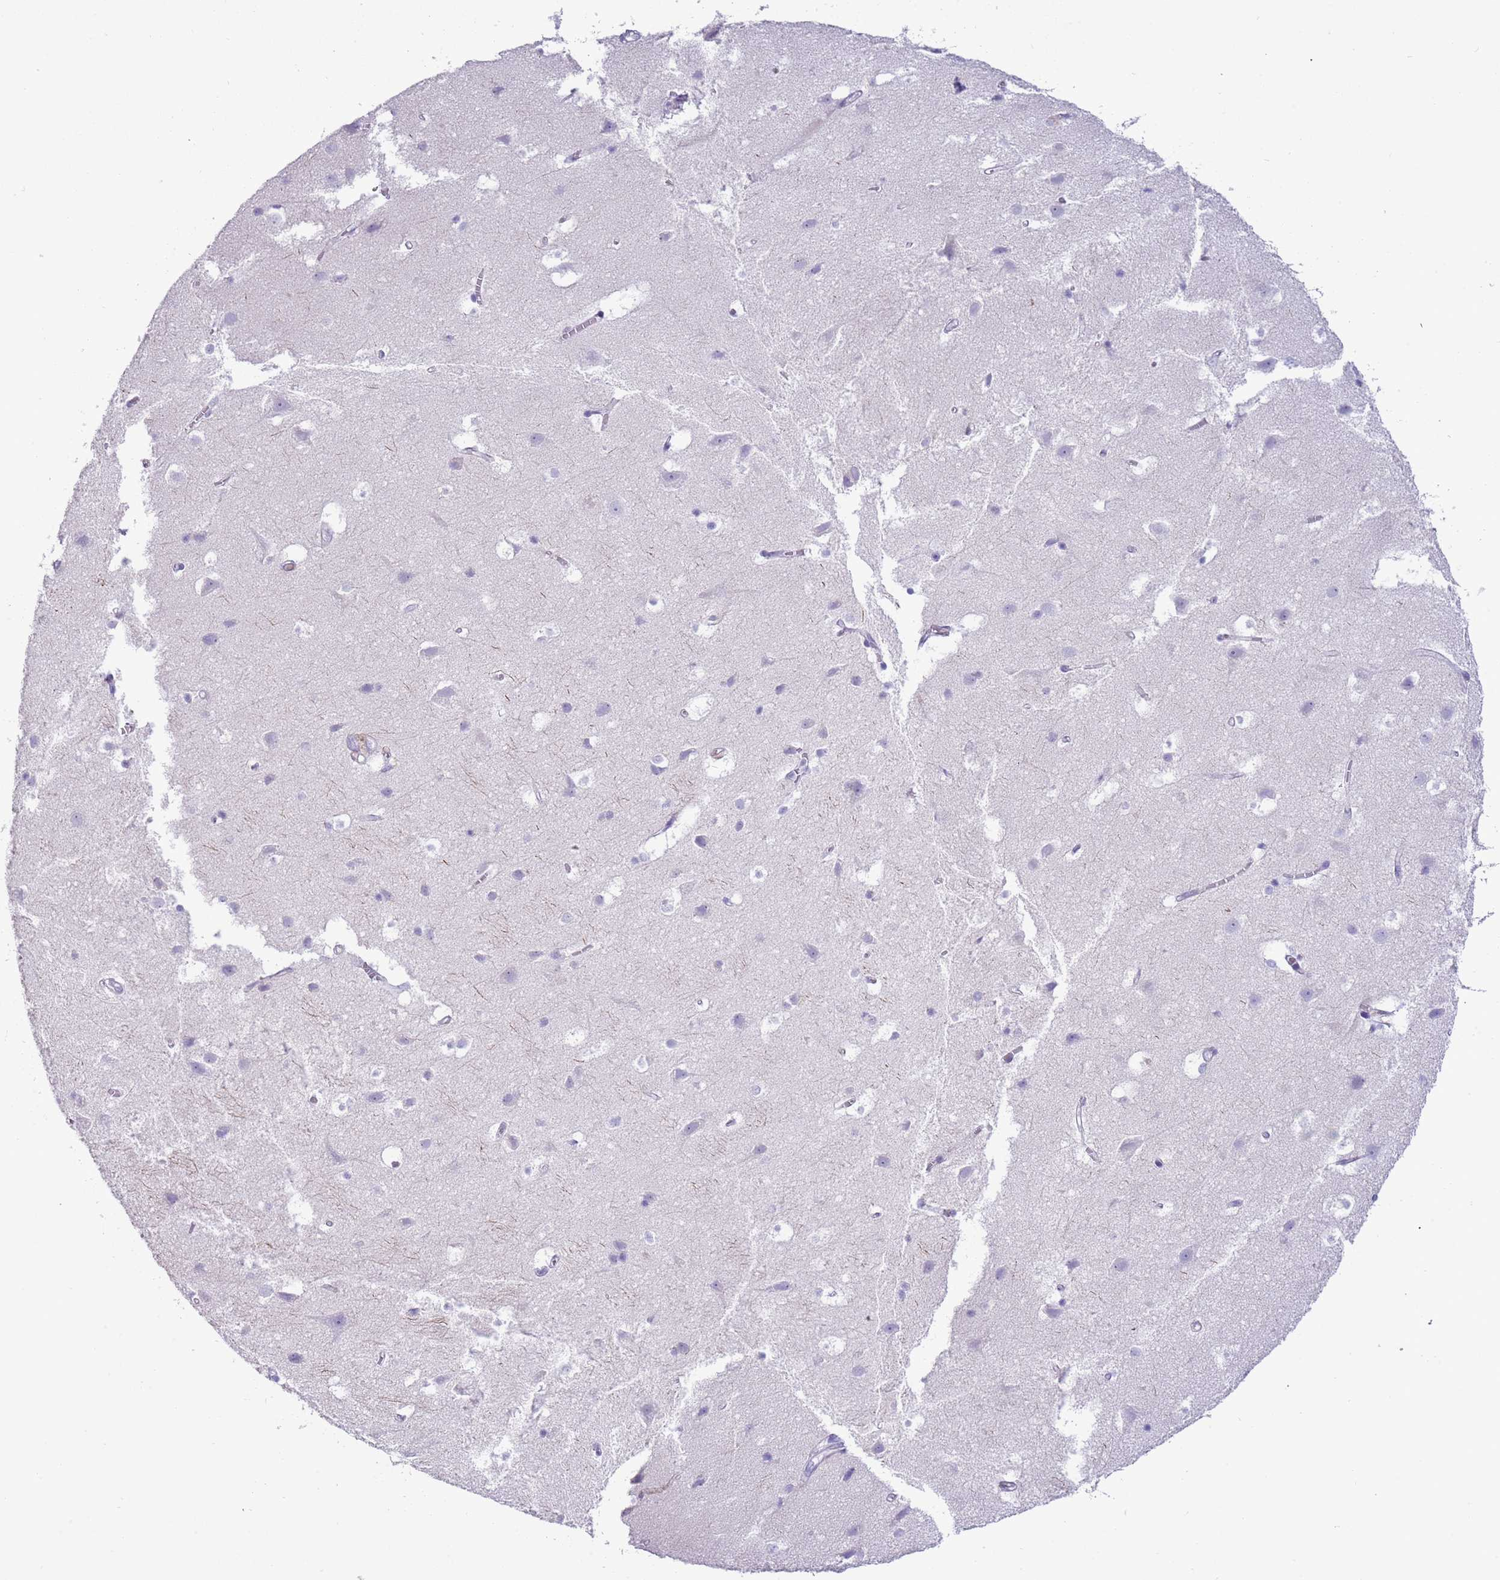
{"staining": {"intensity": "moderate", "quantity": "<25%", "location": "cytoplasmic/membranous"}, "tissue": "cerebral cortex", "cell_type": "Endothelial cells", "image_type": "normal", "snomed": [{"axis": "morphology", "description": "Normal tissue, NOS"}, {"axis": "topography", "description": "Cerebral cortex"}], "caption": "Immunohistochemical staining of benign cerebral cortex demonstrates moderate cytoplasmic/membranous protein positivity in approximately <25% of endothelial cells.", "gene": "NBPF4", "patient": {"sex": "male", "age": 54}}